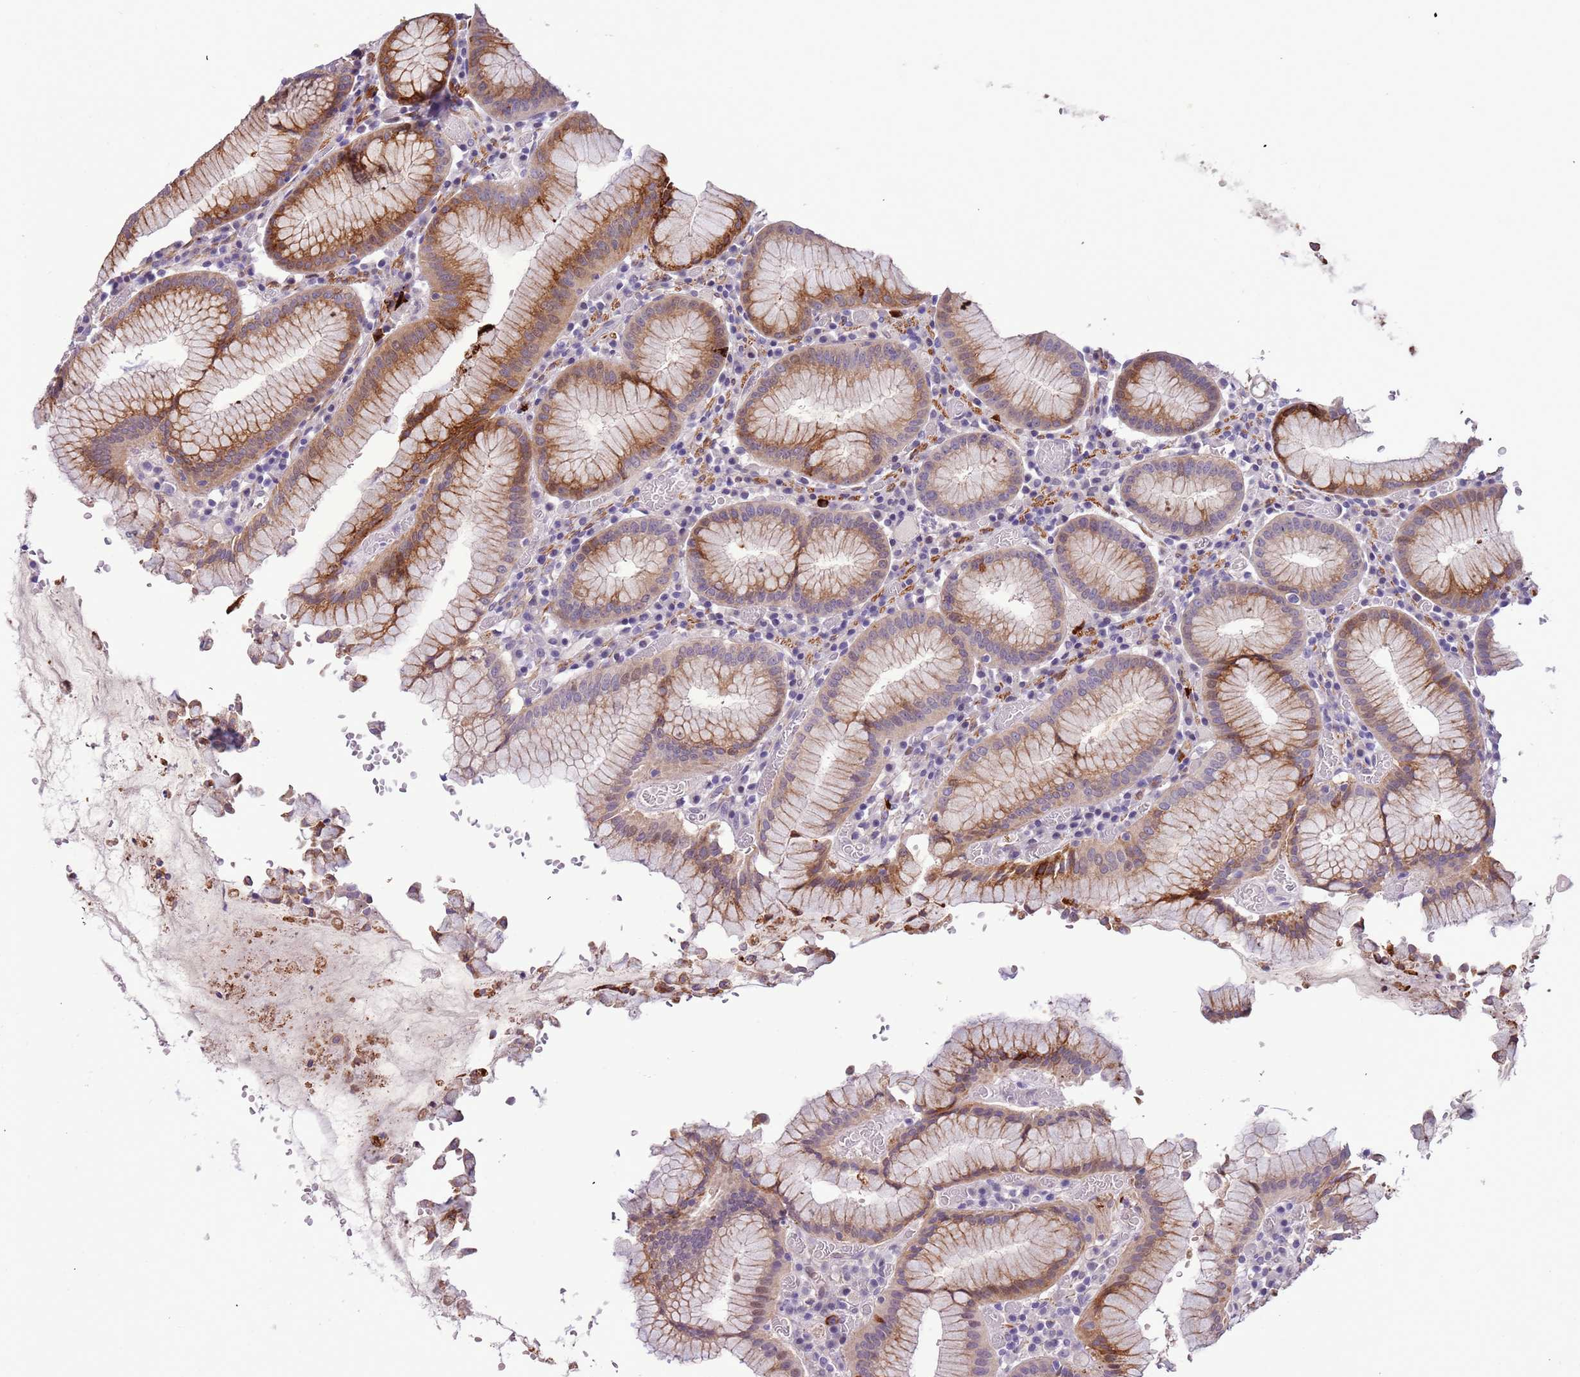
{"staining": {"intensity": "strong", "quantity": "25%-75%", "location": "cytoplasmic/membranous"}, "tissue": "stomach", "cell_type": "Glandular cells", "image_type": "normal", "snomed": [{"axis": "morphology", "description": "Normal tissue, NOS"}, {"axis": "topography", "description": "Stomach"}], "caption": "IHC staining of normal stomach, which exhibits high levels of strong cytoplasmic/membranous positivity in about 25%-75% of glandular cells indicating strong cytoplasmic/membranous protein staining. The staining was performed using DAB (3,3'-diaminobenzidine) (brown) for protein detection and nuclei were counterstained in hematoxylin (blue).", "gene": "PLEKHH1", "patient": {"sex": "male", "age": 55}}